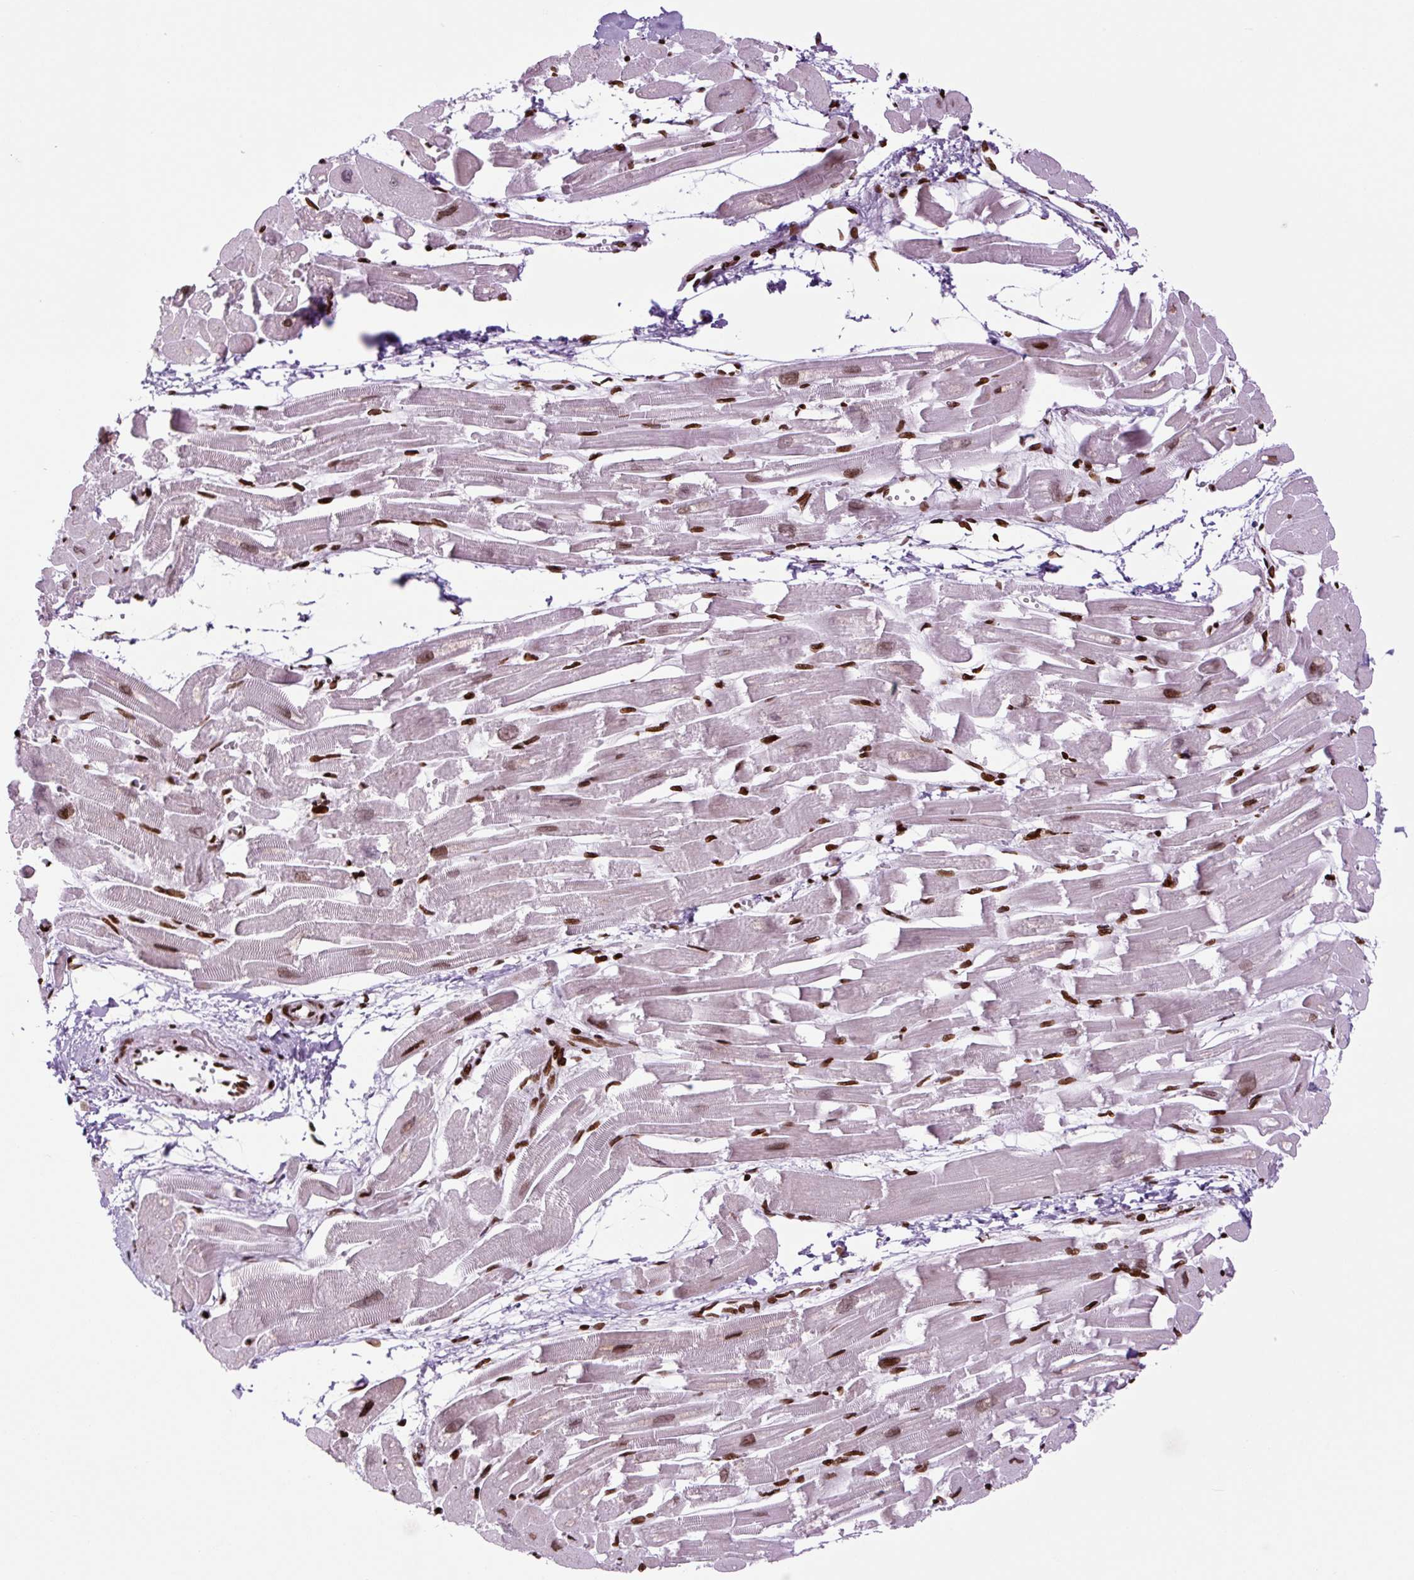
{"staining": {"intensity": "moderate", "quantity": ">75%", "location": "cytoplasmic/membranous,nuclear"}, "tissue": "heart muscle", "cell_type": "Cardiomyocytes", "image_type": "normal", "snomed": [{"axis": "morphology", "description": "Normal tissue, NOS"}, {"axis": "topography", "description": "Heart"}], "caption": "IHC (DAB) staining of unremarkable human heart muscle shows moderate cytoplasmic/membranous,nuclear protein staining in approximately >75% of cardiomyocytes.", "gene": "H1", "patient": {"sex": "male", "age": 54}}